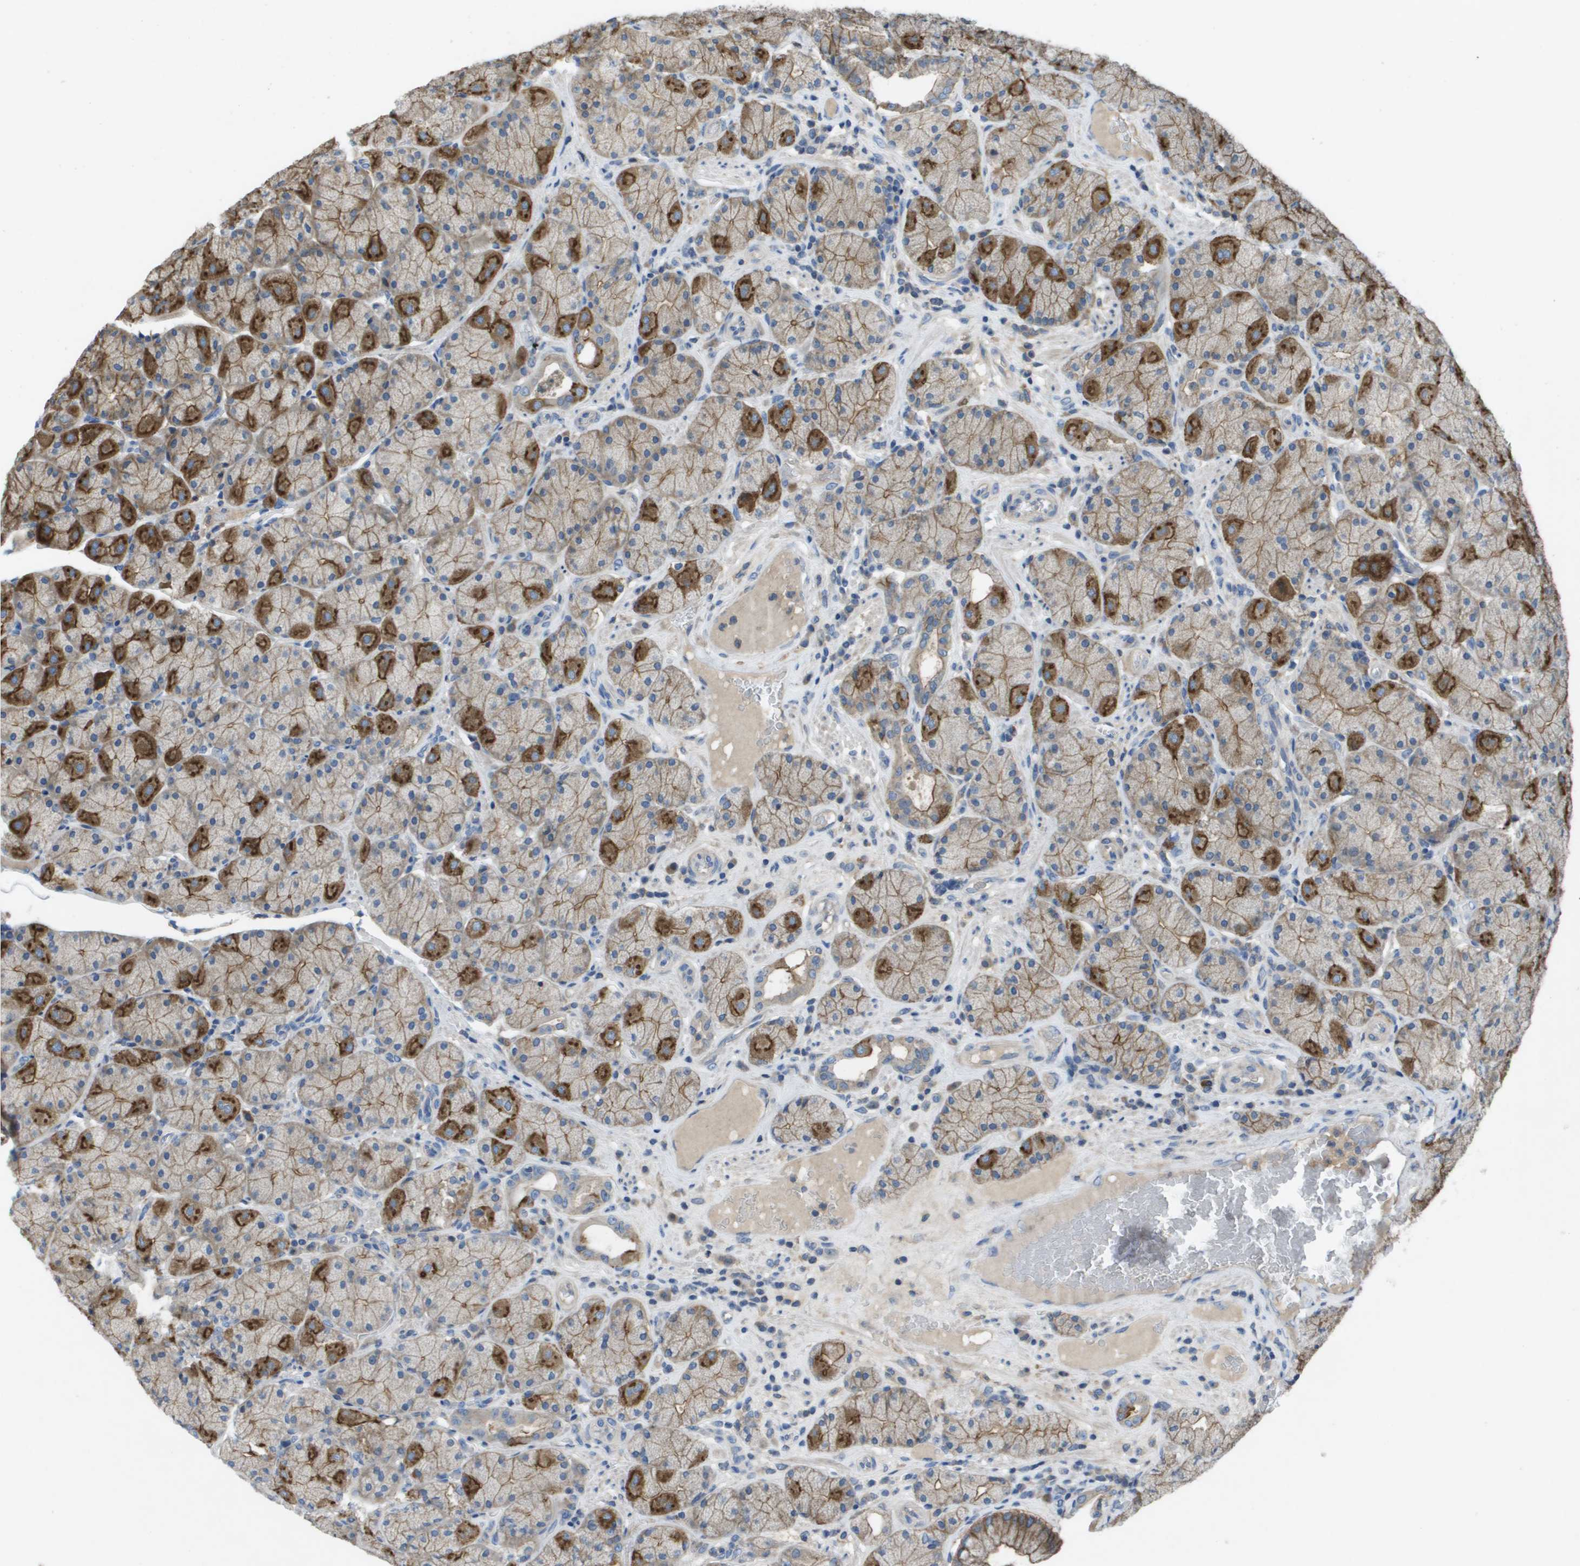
{"staining": {"intensity": "moderate", "quantity": "25%-75%", "location": "cytoplasmic/membranous"}, "tissue": "stomach", "cell_type": "Glandular cells", "image_type": "normal", "snomed": [{"axis": "morphology", "description": "Normal tissue, NOS"}, {"axis": "morphology", "description": "Carcinoid, malignant, NOS"}, {"axis": "topography", "description": "Stomach, upper"}], "caption": "Immunohistochemical staining of unremarkable stomach demonstrates moderate cytoplasmic/membranous protein expression in approximately 25%-75% of glandular cells.", "gene": "CLCA4", "patient": {"sex": "male", "age": 39}}